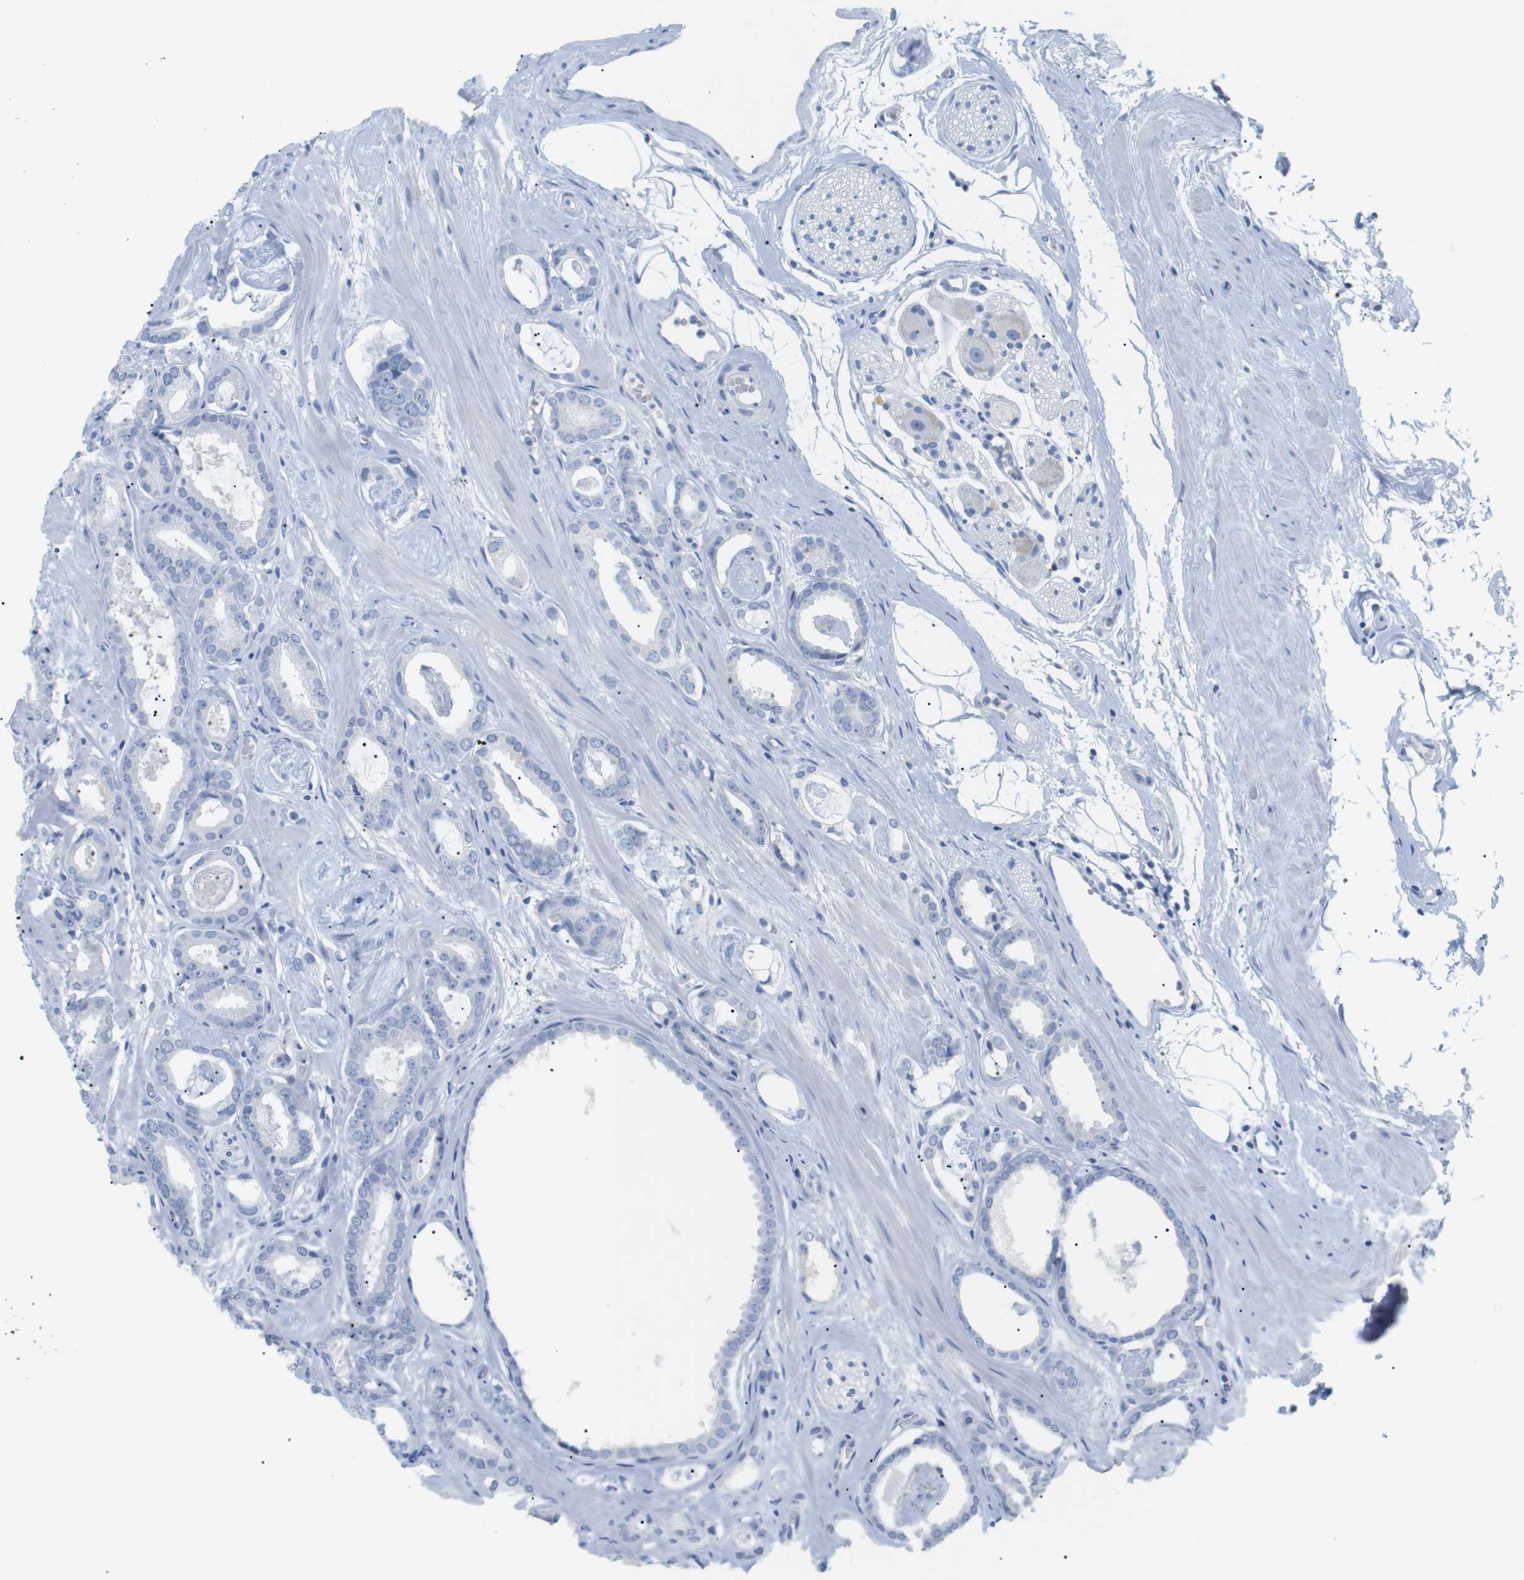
{"staining": {"intensity": "negative", "quantity": "none", "location": "none"}, "tissue": "prostate cancer", "cell_type": "Tumor cells", "image_type": "cancer", "snomed": [{"axis": "morphology", "description": "Adenocarcinoma, Low grade"}, {"axis": "topography", "description": "Prostate"}], "caption": "Immunohistochemical staining of human prostate cancer demonstrates no significant positivity in tumor cells.", "gene": "HBG2", "patient": {"sex": "male", "age": 53}}